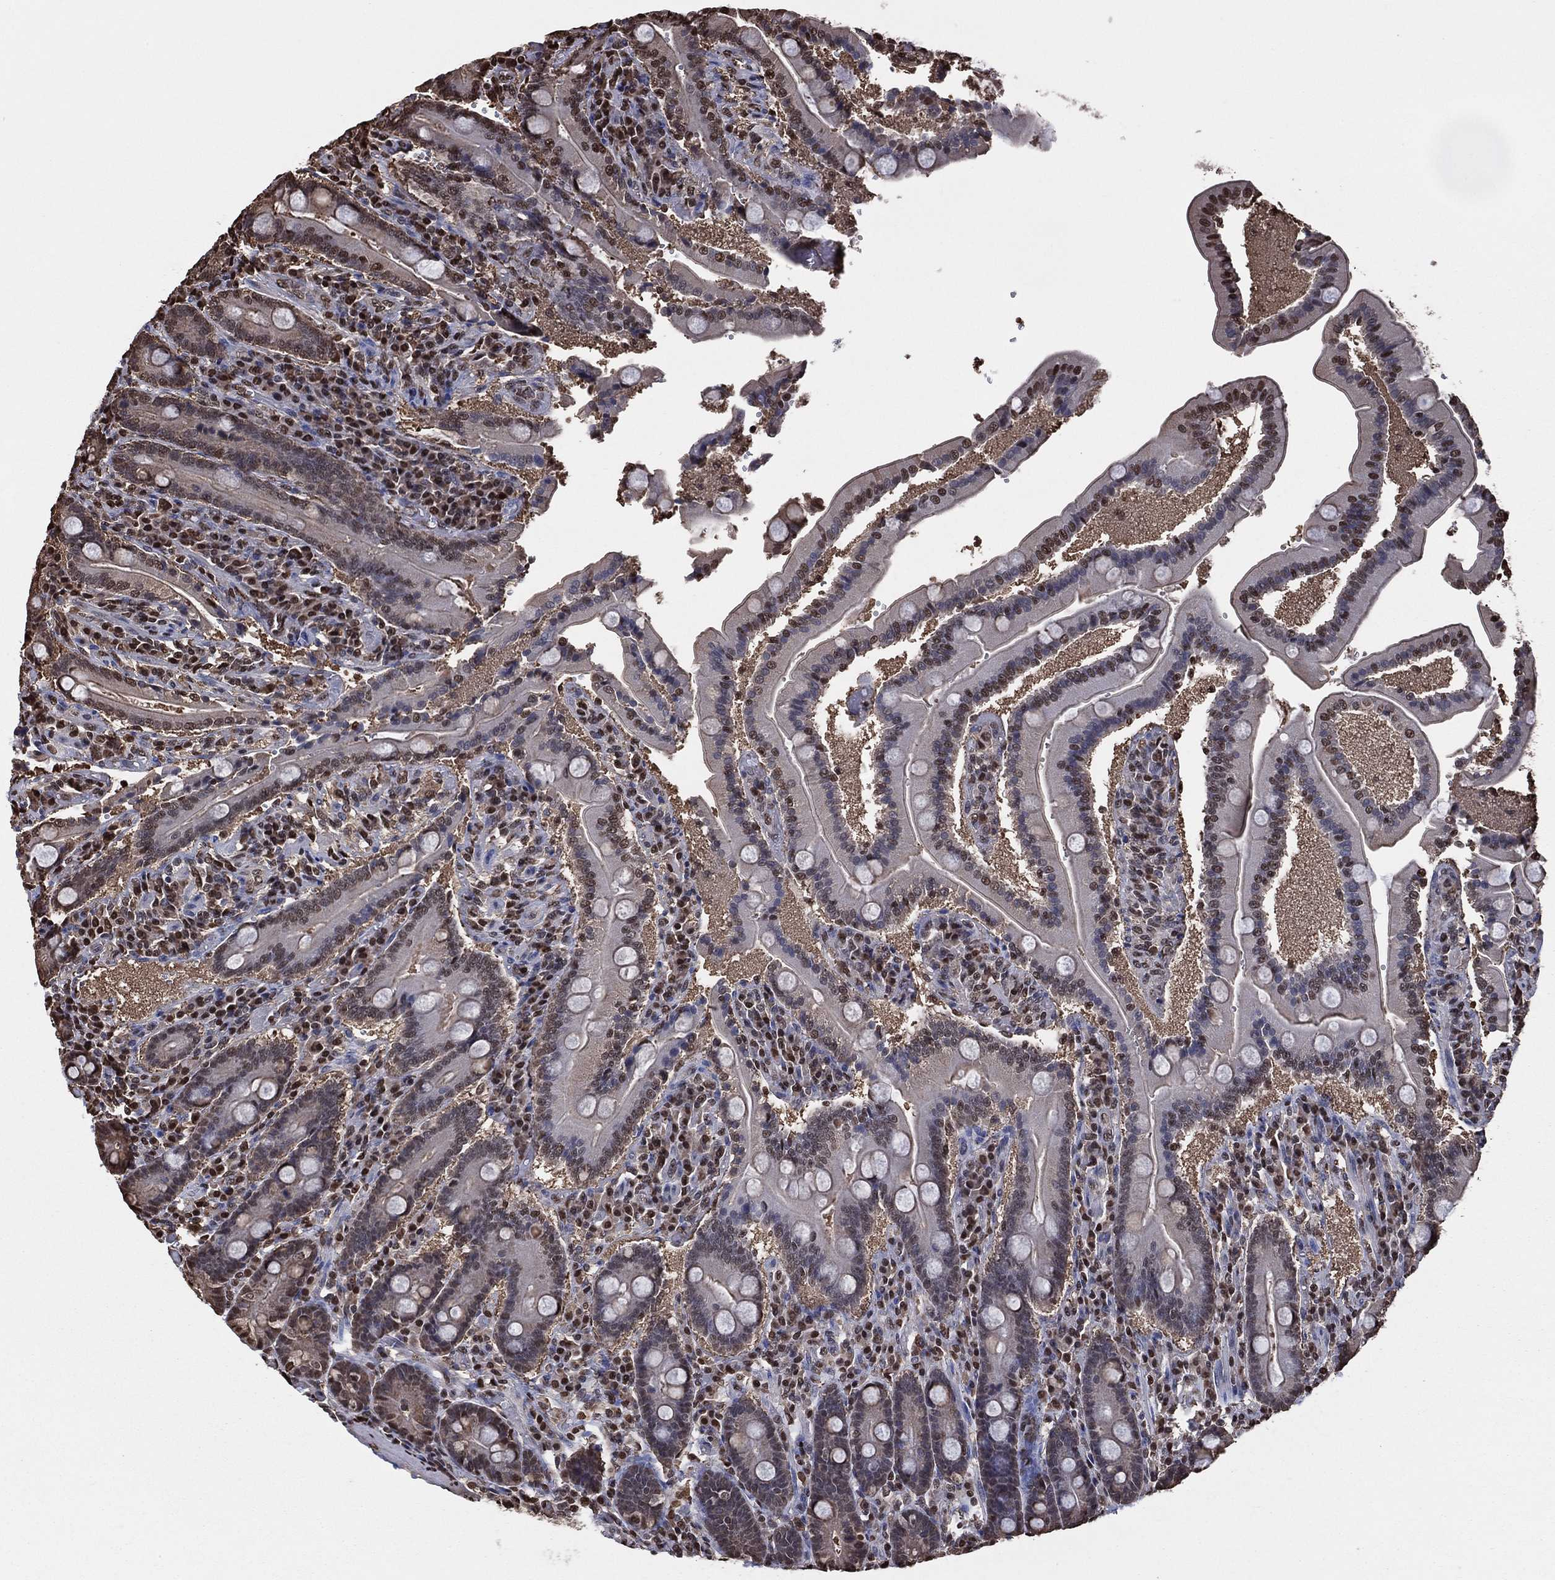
{"staining": {"intensity": "moderate", "quantity": "25%-75%", "location": "nuclear"}, "tissue": "duodenum", "cell_type": "Glandular cells", "image_type": "normal", "snomed": [{"axis": "morphology", "description": "Normal tissue, NOS"}, {"axis": "topography", "description": "Duodenum"}], "caption": "DAB (3,3'-diaminobenzidine) immunohistochemical staining of normal duodenum displays moderate nuclear protein expression in about 25%-75% of glandular cells. (DAB = brown stain, brightfield microscopy at high magnification).", "gene": "GAPDH", "patient": {"sex": "female", "age": 62}}